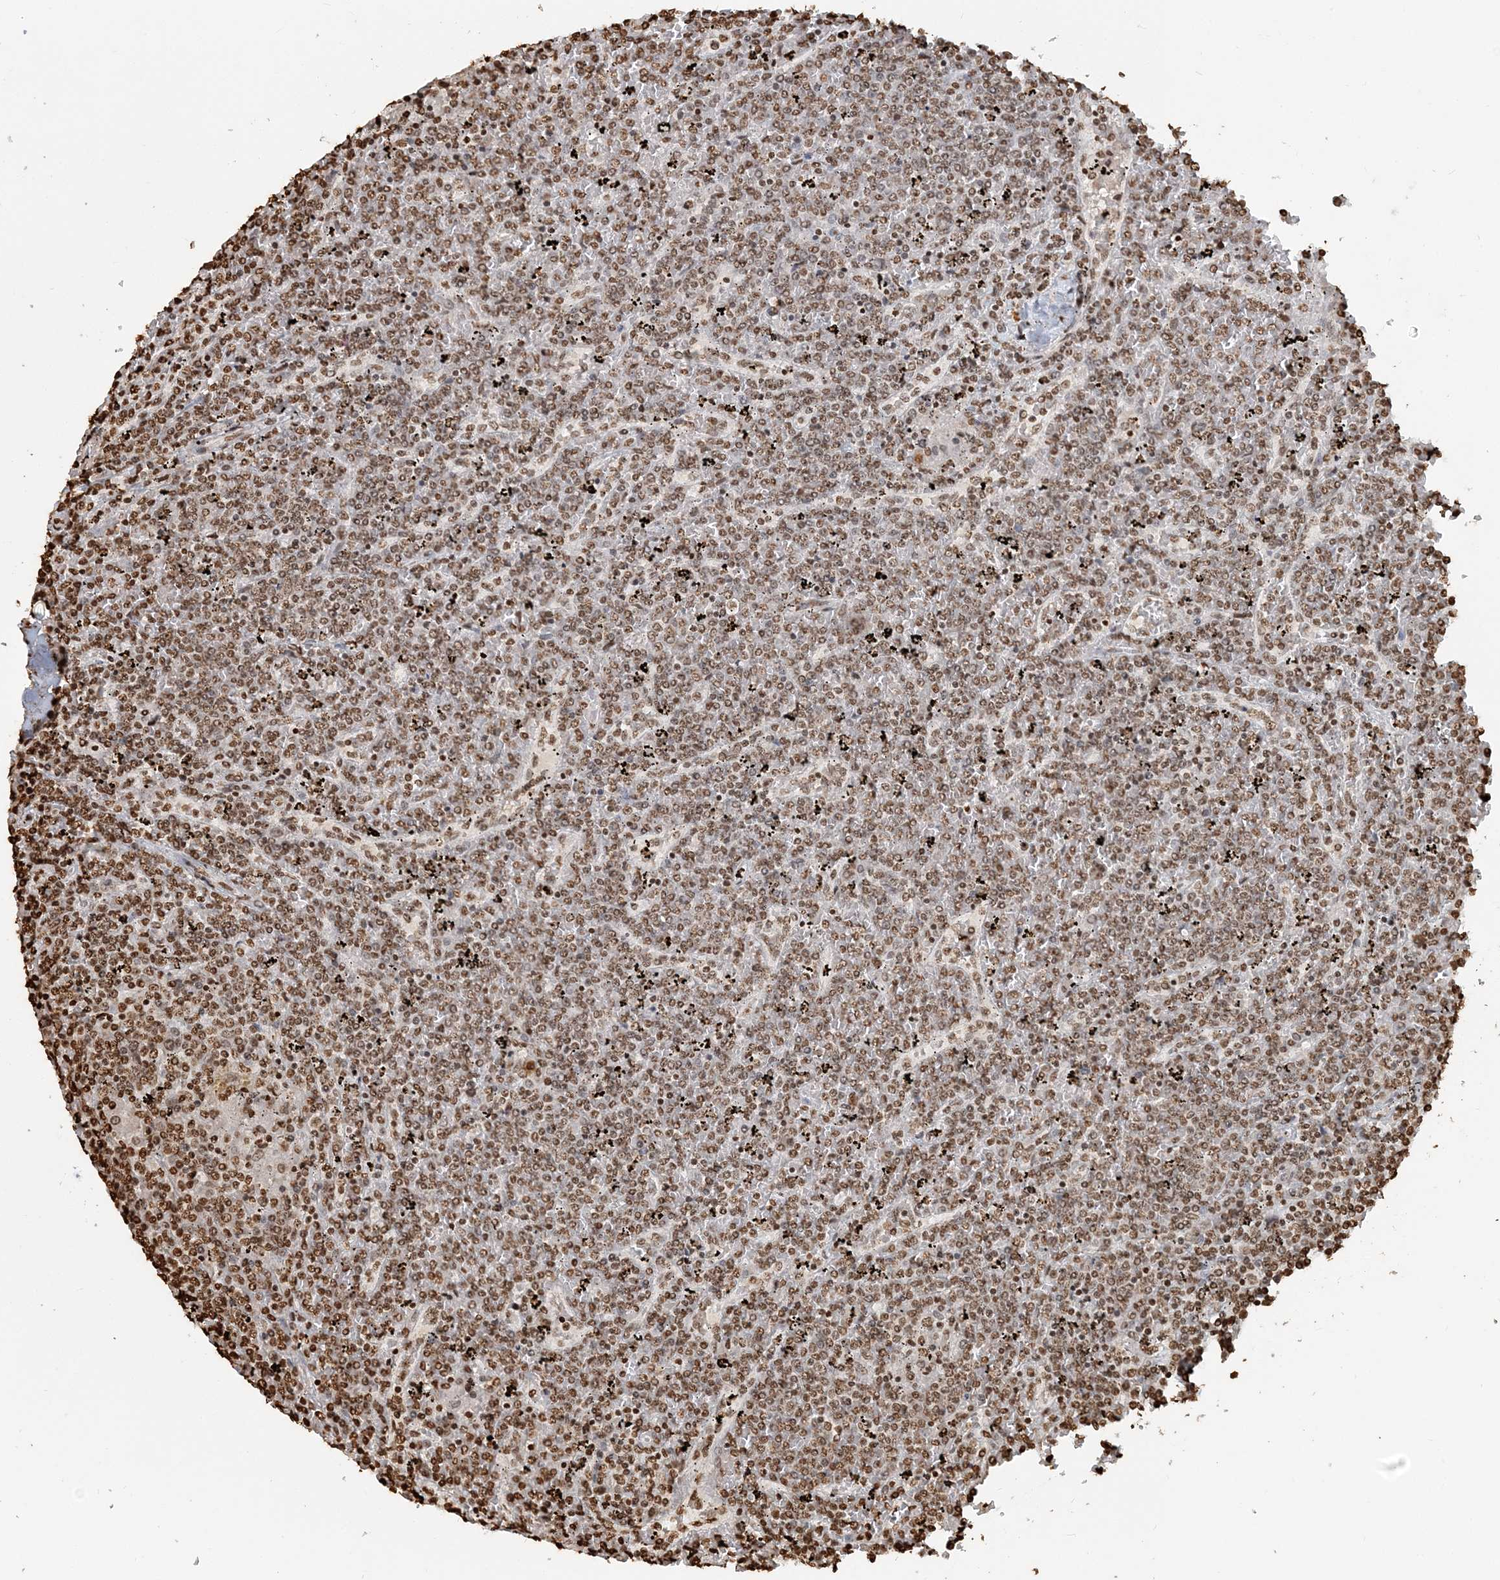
{"staining": {"intensity": "moderate", "quantity": ">75%", "location": "nuclear"}, "tissue": "lymphoma", "cell_type": "Tumor cells", "image_type": "cancer", "snomed": [{"axis": "morphology", "description": "Malignant lymphoma, non-Hodgkin's type, Low grade"}, {"axis": "topography", "description": "Spleen"}], "caption": "A brown stain highlights moderate nuclear positivity of a protein in low-grade malignant lymphoma, non-Hodgkin's type tumor cells.", "gene": "H3-3B", "patient": {"sex": "female", "age": 19}}